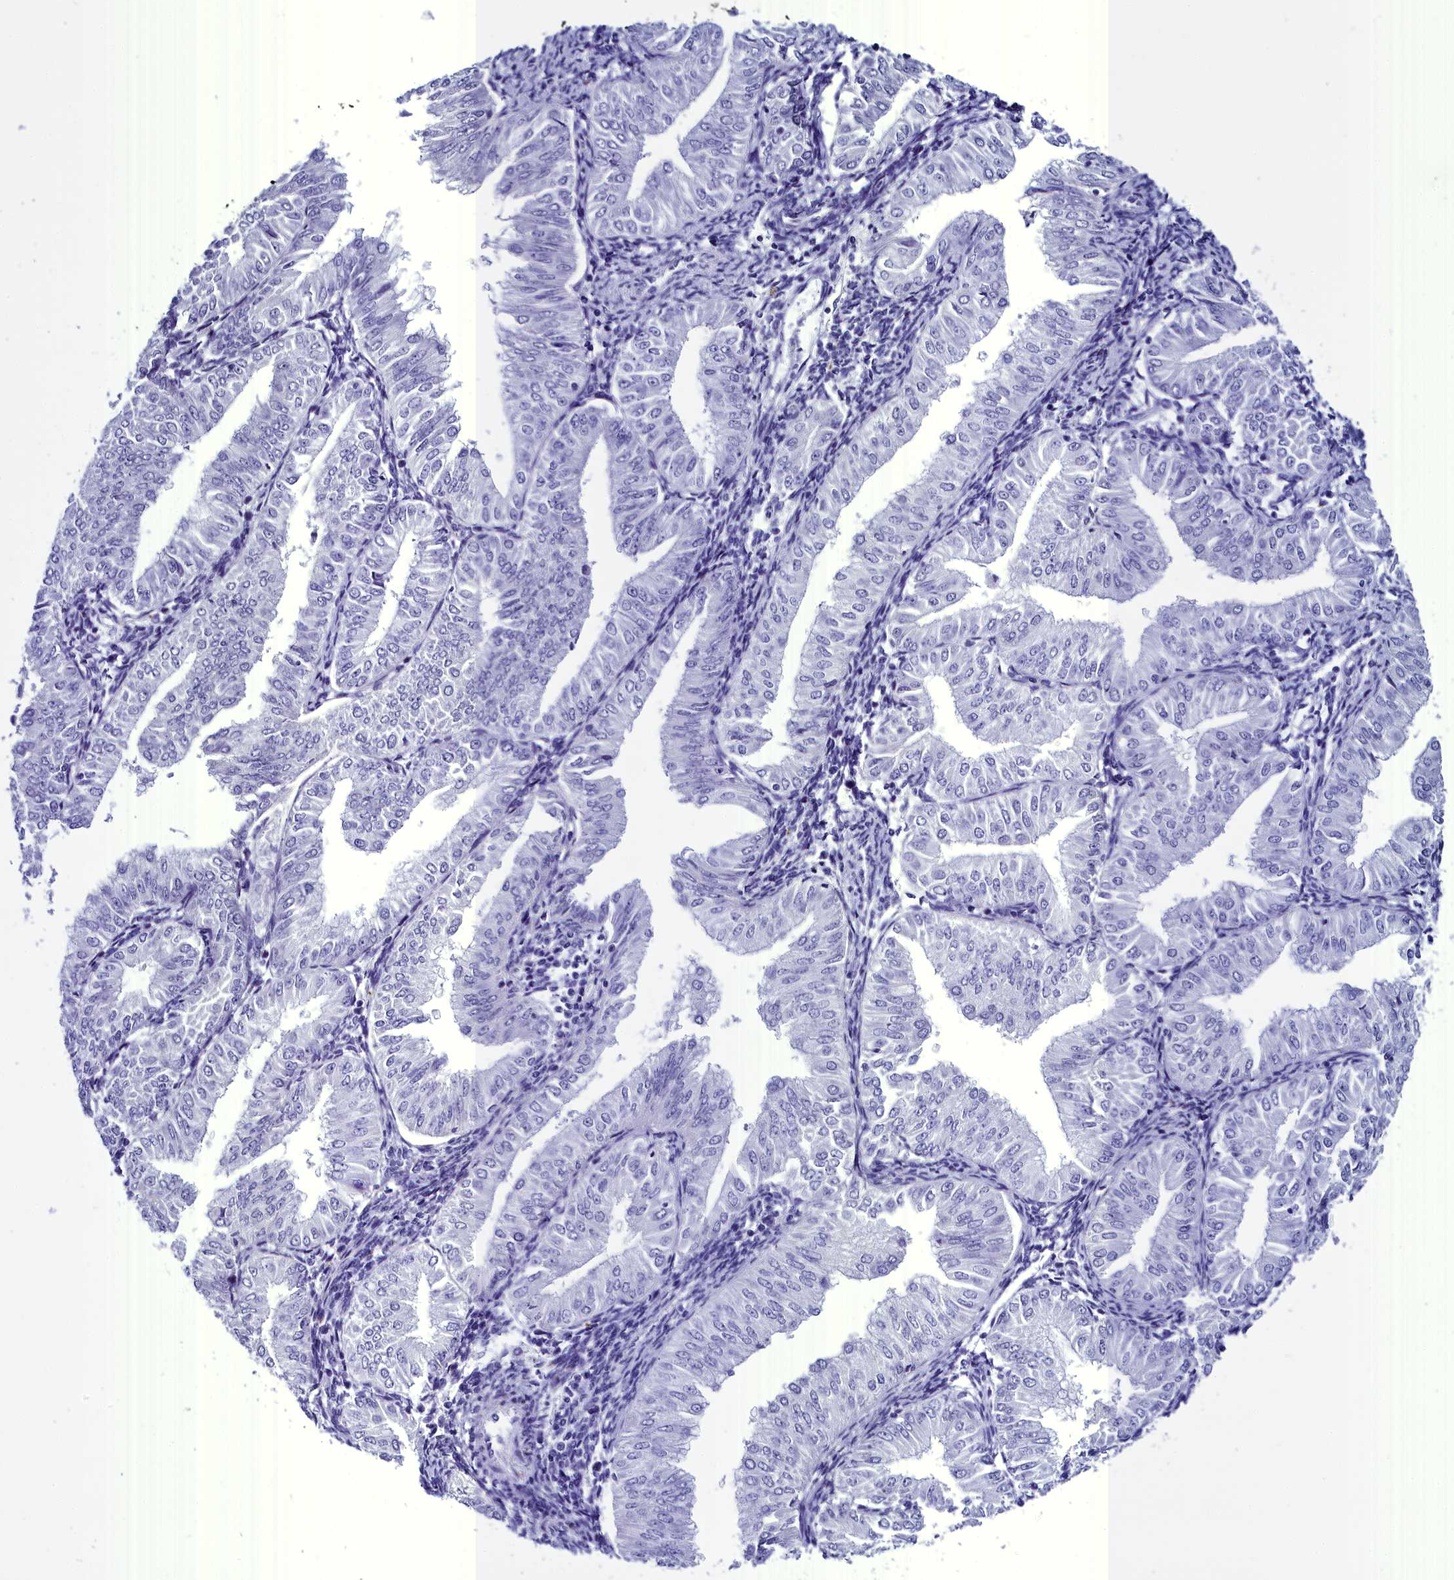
{"staining": {"intensity": "negative", "quantity": "none", "location": "none"}, "tissue": "endometrial cancer", "cell_type": "Tumor cells", "image_type": "cancer", "snomed": [{"axis": "morphology", "description": "Normal tissue, NOS"}, {"axis": "morphology", "description": "Adenocarcinoma, NOS"}, {"axis": "topography", "description": "Endometrium"}], "caption": "IHC of human endometrial adenocarcinoma shows no positivity in tumor cells.", "gene": "AP3B2", "patient": {"sex": "female", "age": 53}}